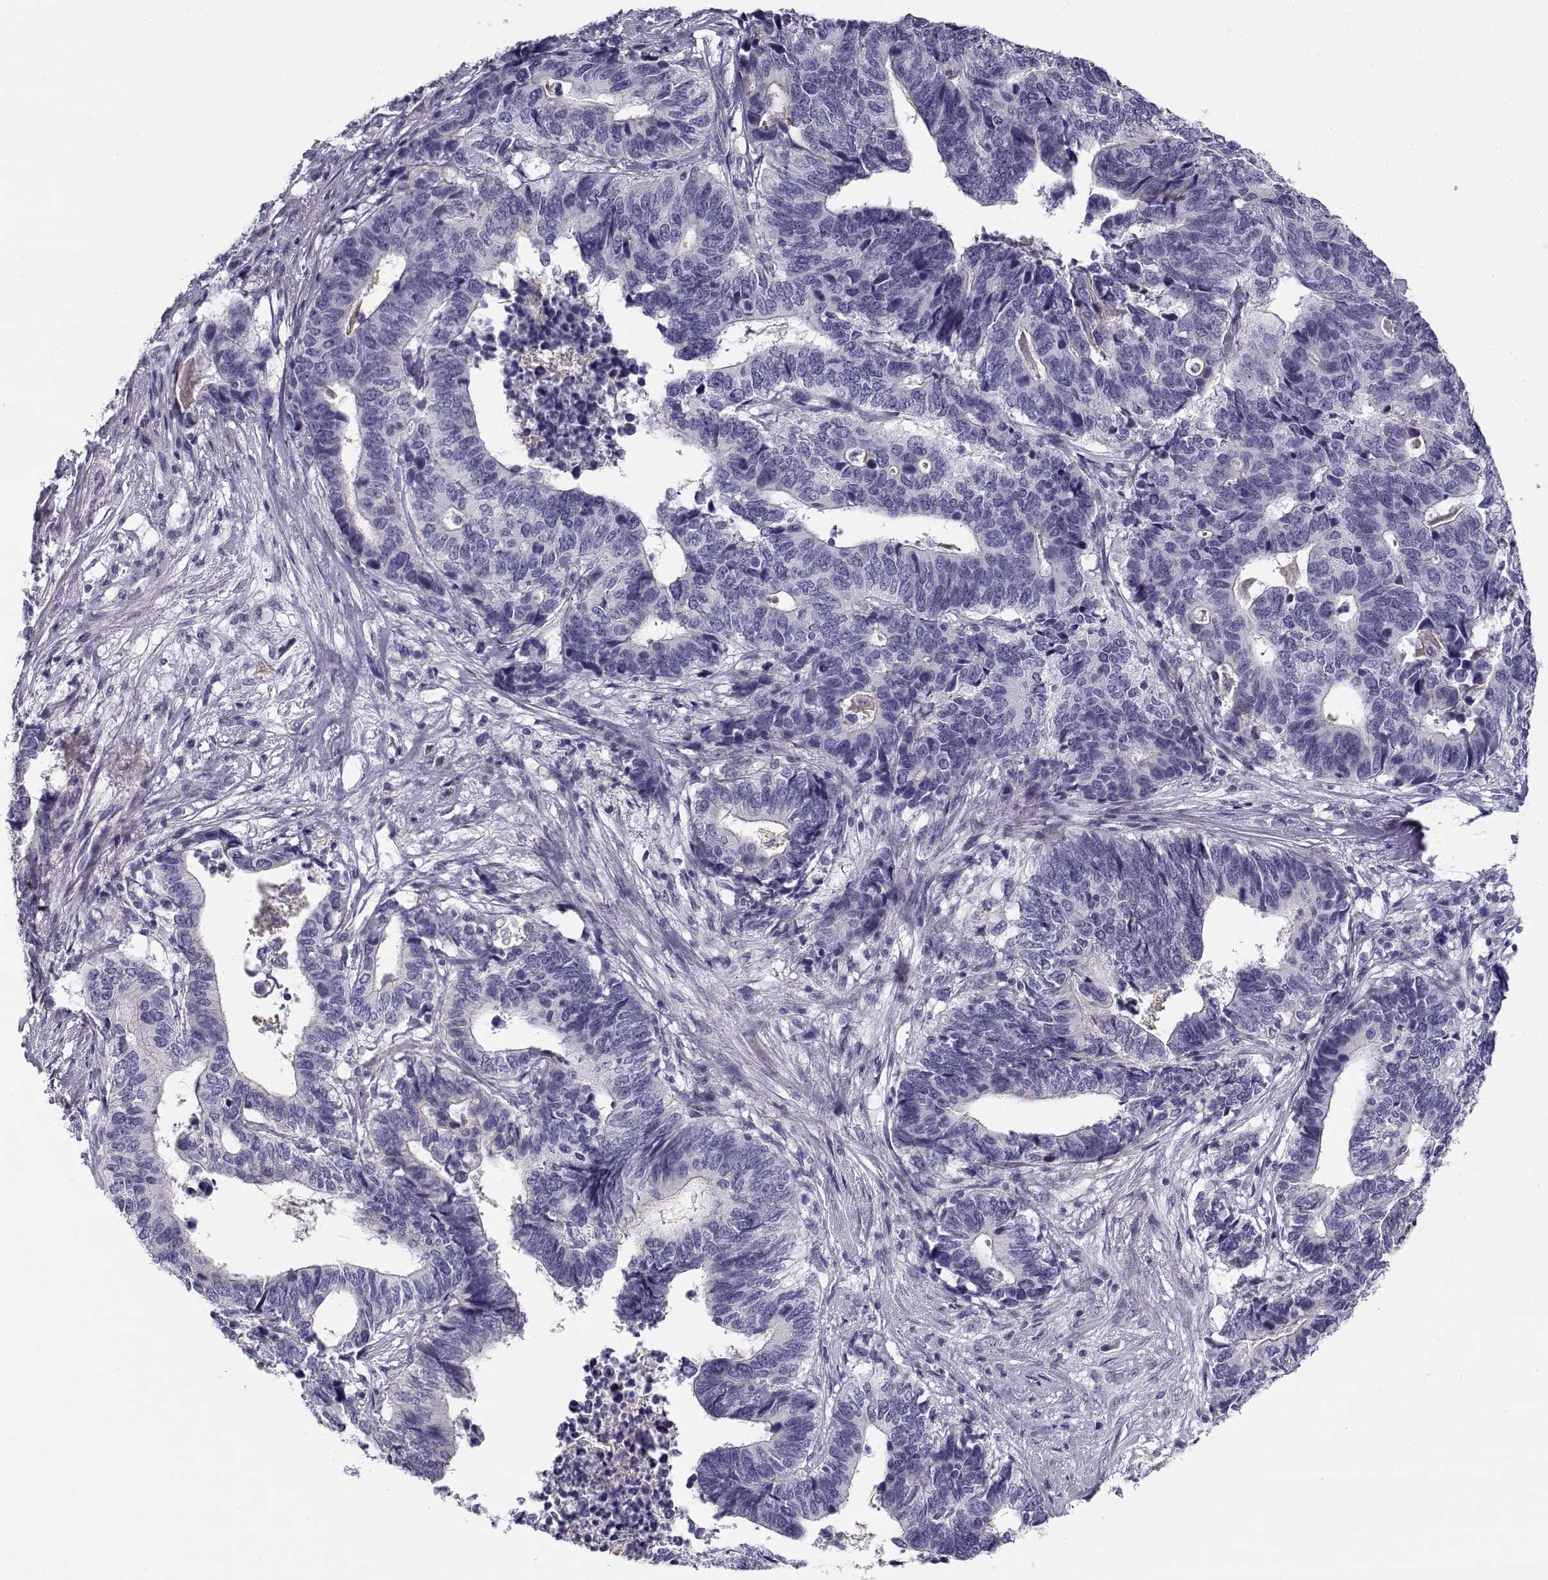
{"staining": {"intensity": "negative", "quantity": "none", "location": "none"}, "tissue": "stomach cancer", "cell_type": "Tumor cells", "image_type": "cancer", "snomed": [{"axis": "morphology", "description": "Adenocarcinoma, NOS"}, {"axis": "topography", "description": "Stomach, upper"}], "caption": "DAB immunohistochemical staining of adenocarcinoma (stomach) exhibits no significant positivity in tumor cells.", "gene": "CREB3L3", "patient": {"sex": "female", "age": 67}}